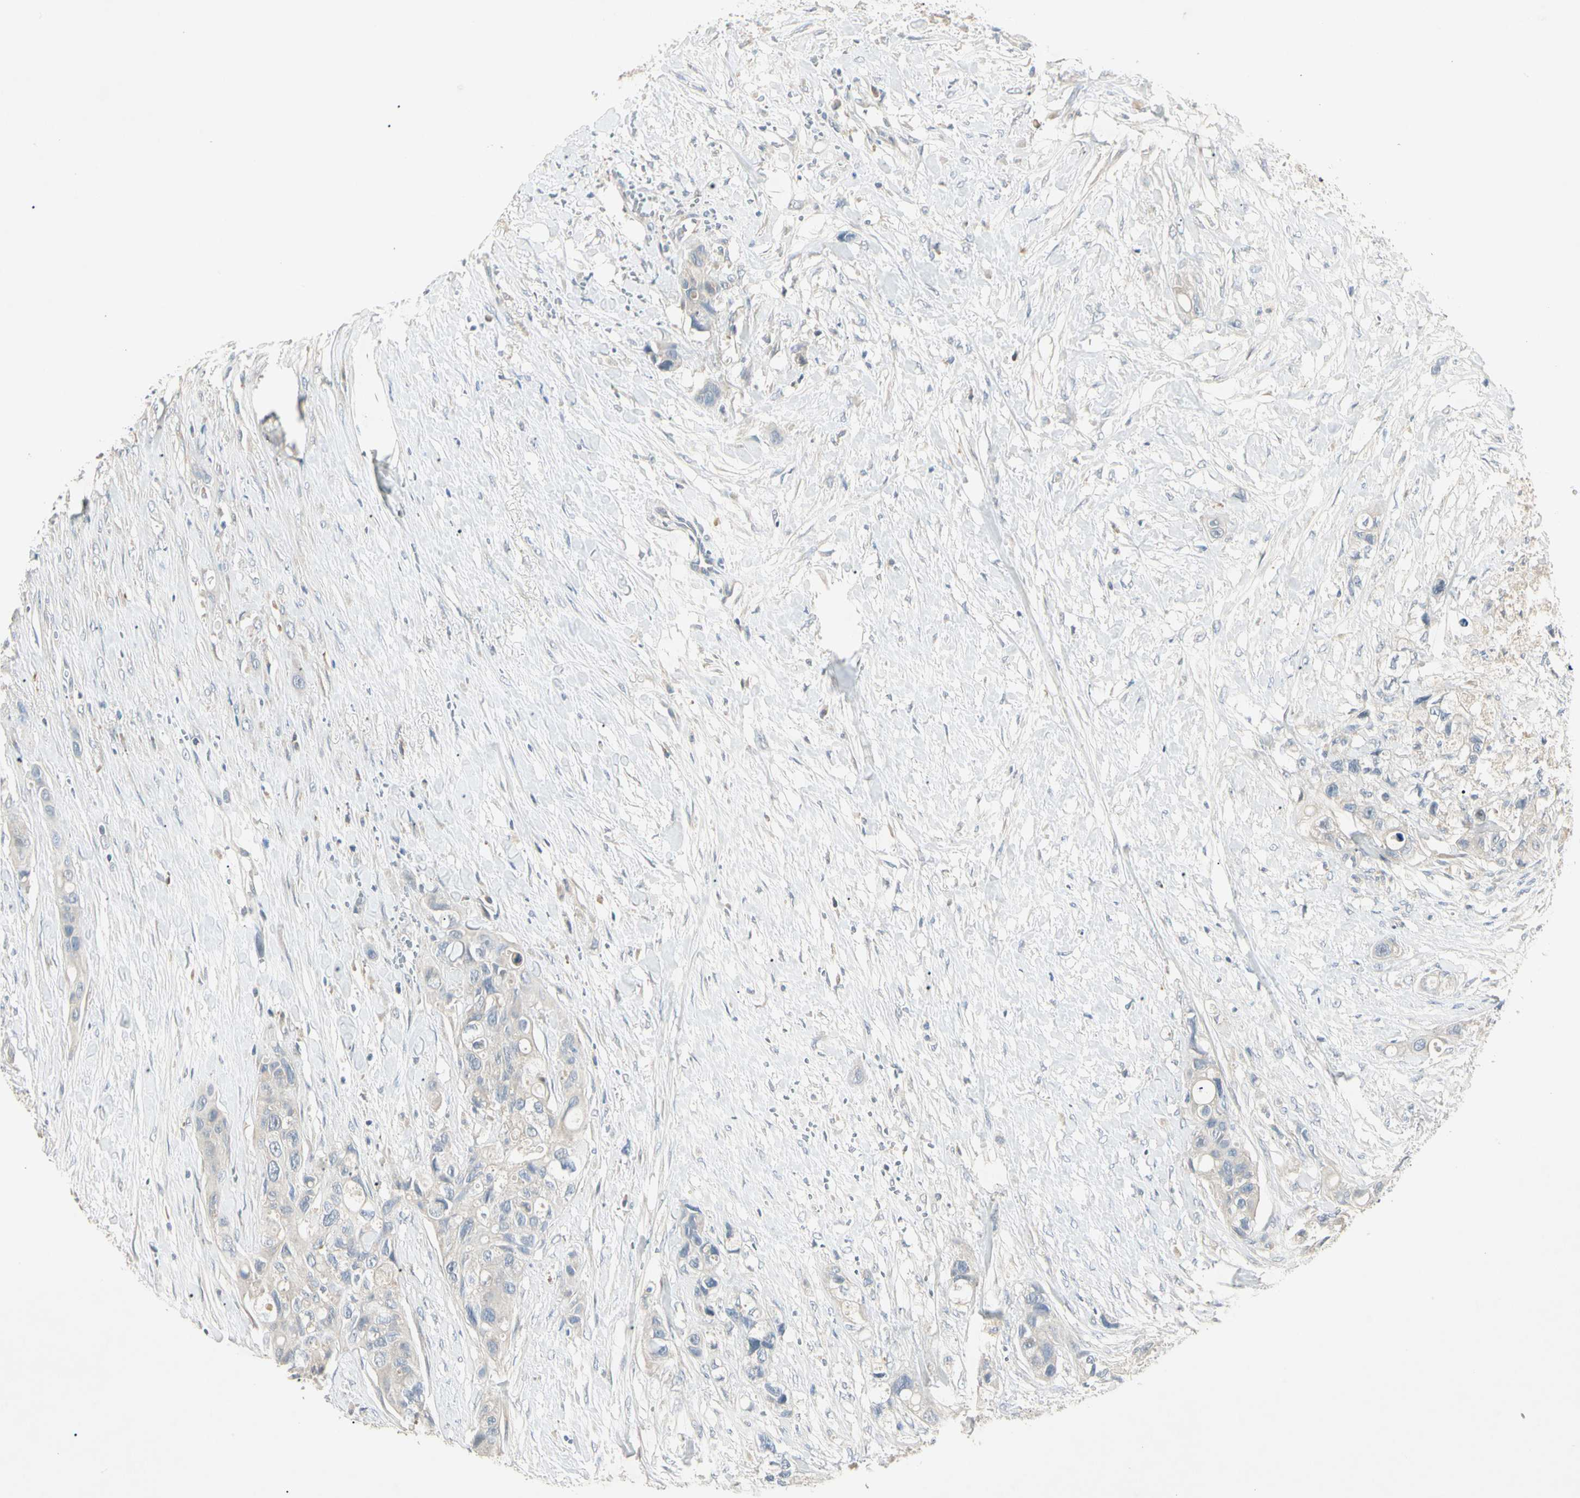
{"staining": {"intensity": "negative", "quantity": "none", "location": "none"}, "tissue": "colorectal cancer", "cell_type": "Tumor cells", "image_type": "cancer", "snomed": [{"axis": "morphology", "description": "Adenocarcinoma, NOS"}, {"axis": "topography", "description": "Colon"}], "caption": "IHC histopathology image of neoplastic tissue: human colorectal cancer (adenocarcinoma) stained with DAB reveals no significant protein expression in tumor cells. Nuclei are stained in blue.", "gene": "PRSS21", "patient": {"sex": "female", "age": 57}}